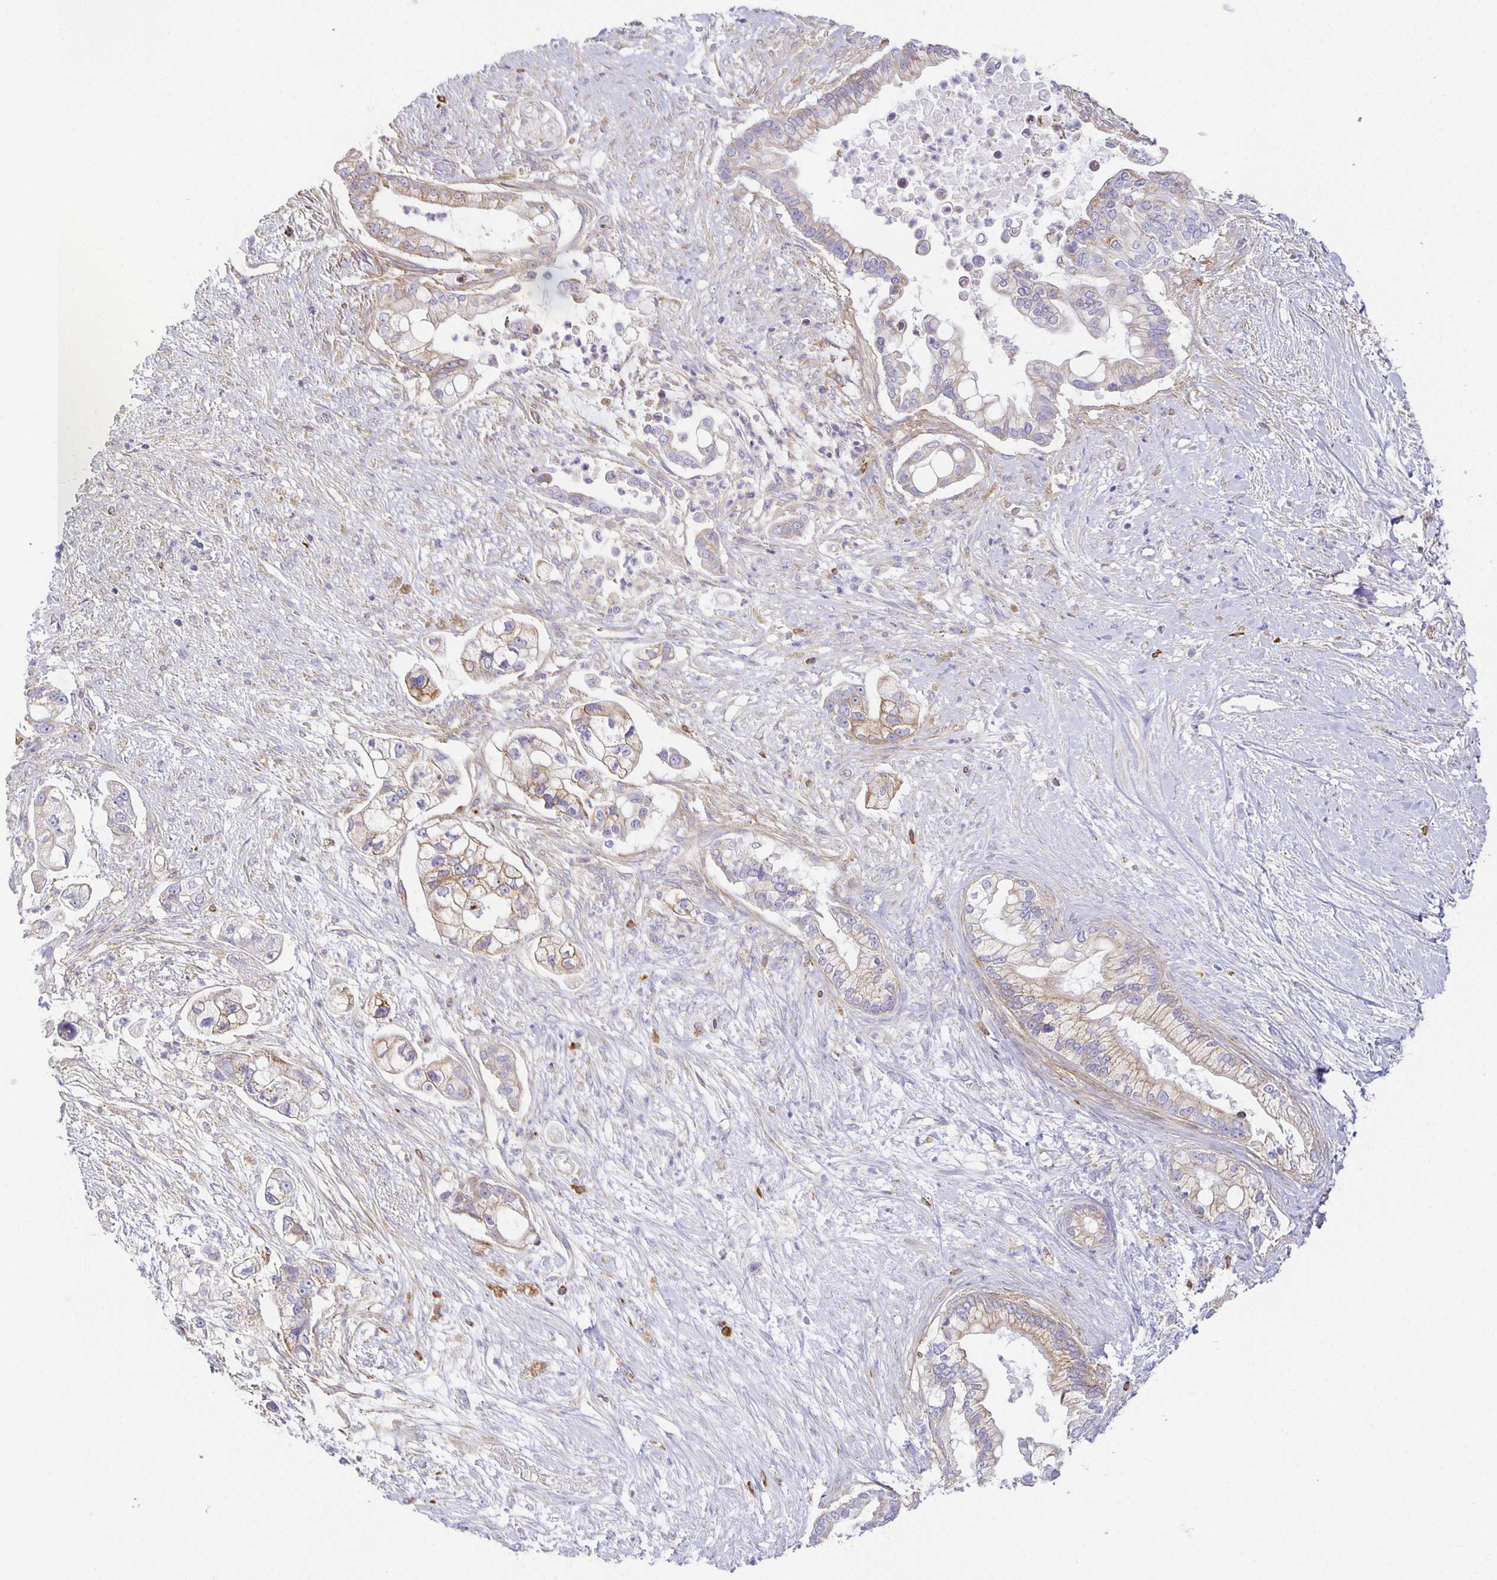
{"staining": {"intensity": "weak", "quantity": "25%-75%", "location": "cytoplasmic/membranous"}, "tissue": "pancreatic cancer", "cell_type": "Tumor cells", "image_type": "cancer", "snomed": [{"axis": "morphology", "description": "Adenocarcinoma, NOS"}, {"axis": "topography", "description": "Pancreas"}], "caption": "Protein staining demonstrates weak cytoplasmic/membranous expression in approximately 25%-75% of tumor cells in adenocarcinoma (pancreatic).", "gene": "FLRT3", "patient": {"sex": "female", "age": 69}}